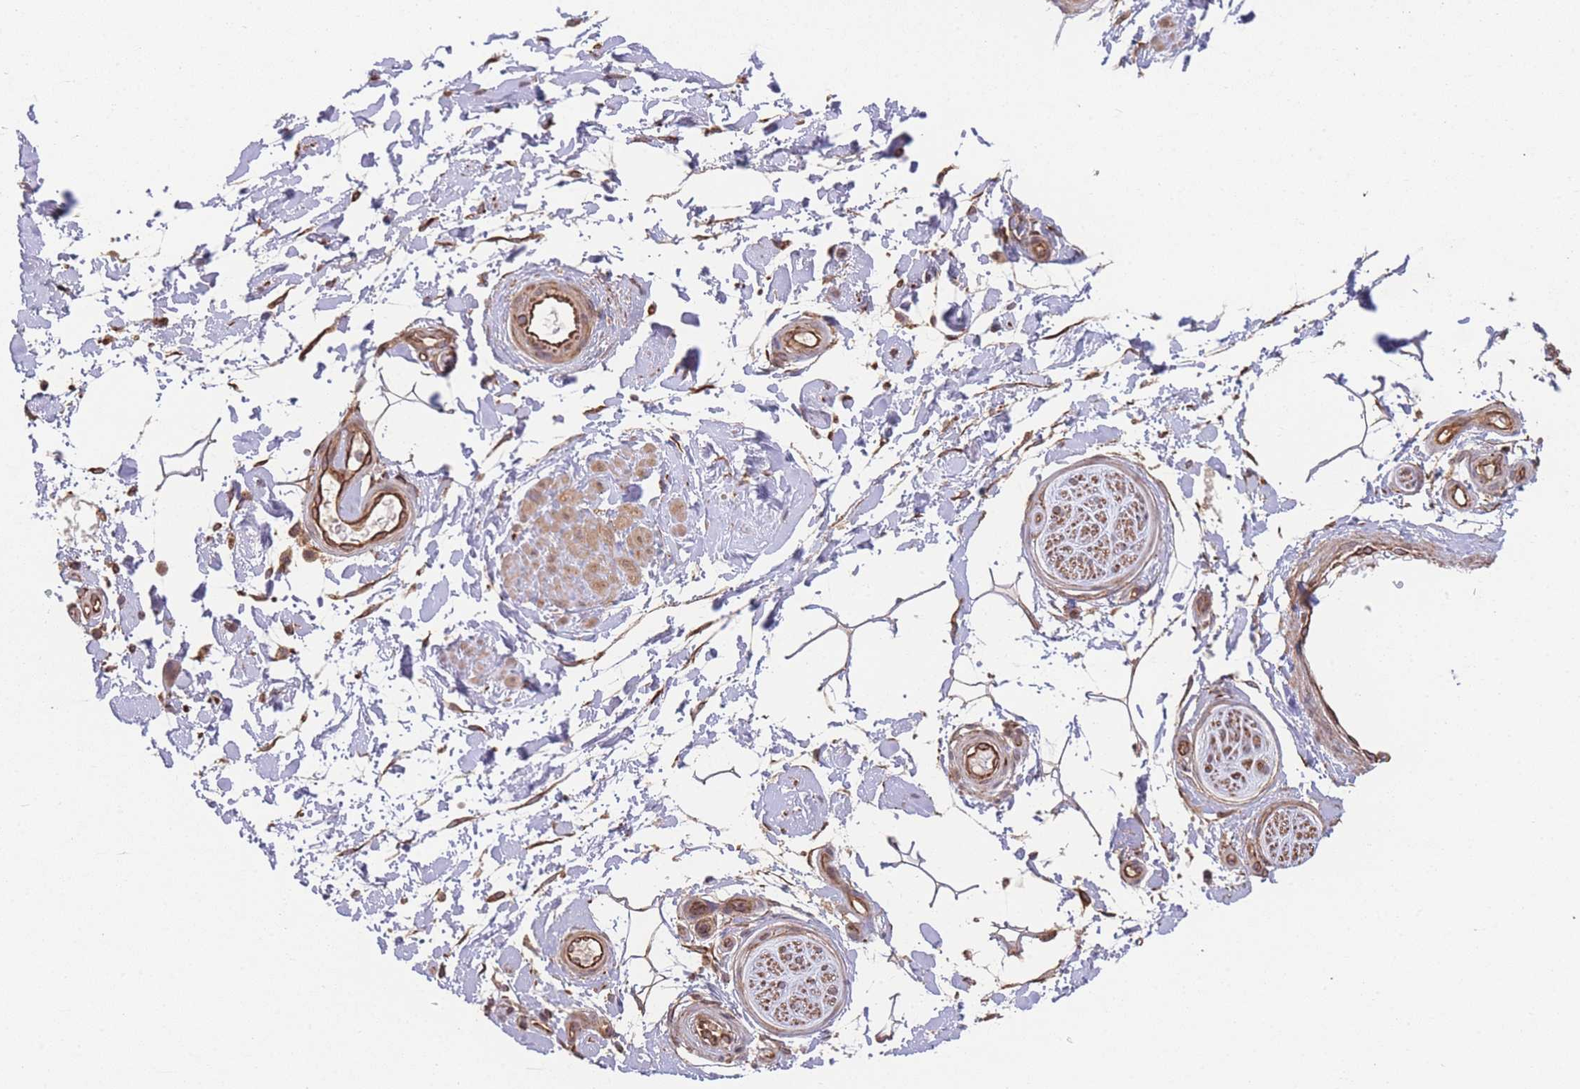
{"staining": {"intensity": "moderate", "quantity": ">75%", "location": "cytoplasmic/membranous"}, "tissue": "adipose tissue", "cell_type": "Adipocytes", "image_type": "normal", "snomed": [{"axis": "morphology", "description": "Normal tissue, NOS"}, {"axis": "topography", "description": "Soft tissue"}, {"axis": "topography", "description": "Adipose tissue"}, {"axis": "topography", "description": "Vascular tissue"}, {"axis": "topography", "description": "Peripheral nerve tissue"}], "caption": "Immunohistochemistry micrograph of benign adipose tissue stained for a protein (brown), which demonstrates medium levels of moderate cytoplasmic/membranous staining in about >75% of adipocytes.", "gene": "PXMP4", "patient": {"sex": "male", "age": 74}}